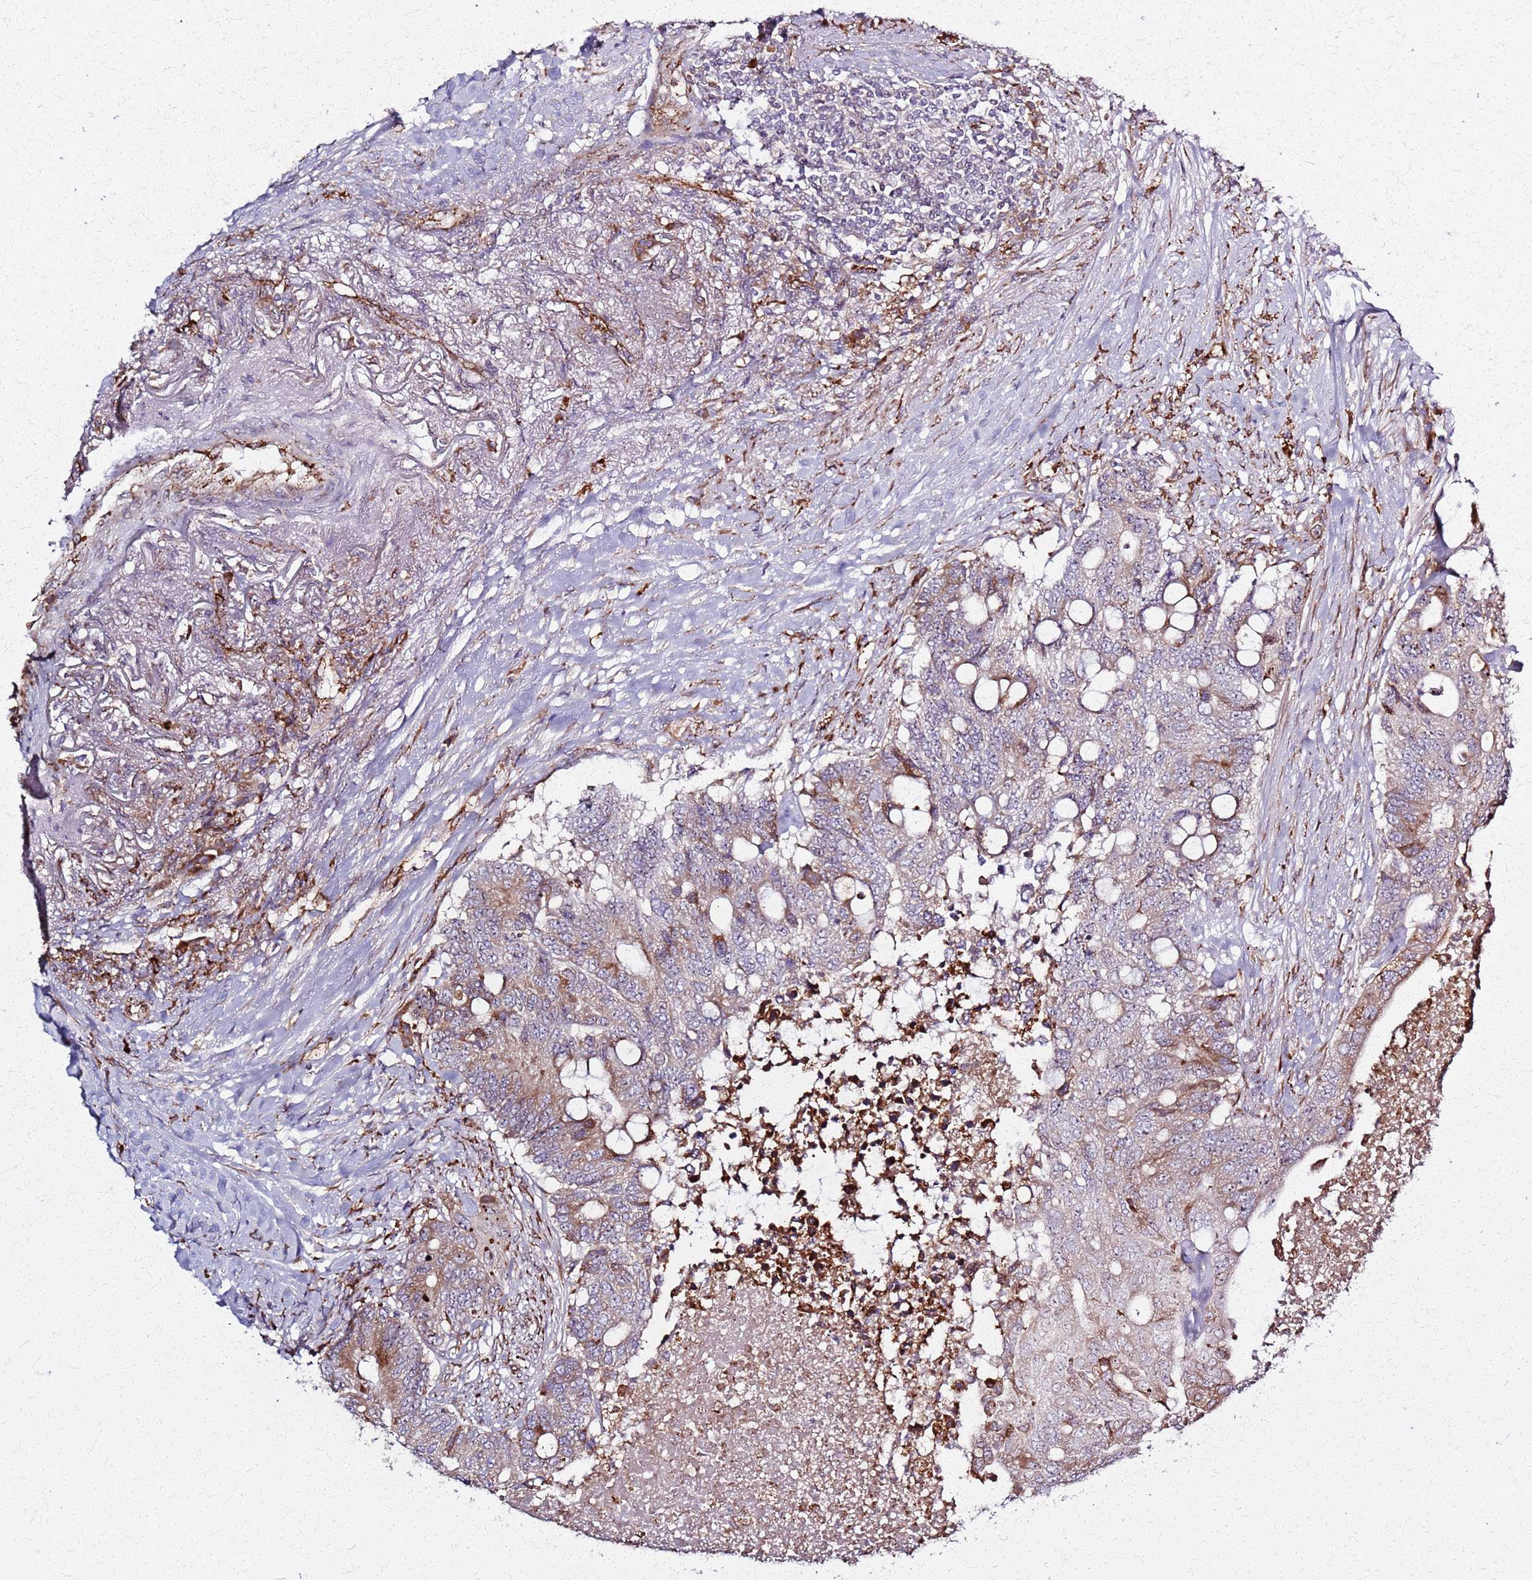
{"staining": {"intensity": "moderate", "quantity": "<25%", "location": "cytoplasmic/membranous,nuclear"}, "tissue": "colorectal cancer", "cell_type": "Tumor cells", "image_type": "cancer", "snomed": [{"axis": "morphology", "description": "Adenocarcinoma, NOS"}, {"axis": "topography", "description": "Colon"}], "caption": "Immunohistochemical staining of colorectal cancer (adenocarcinoma) shows low levels of moderate cytoplasmic/membranous and nuclear positivity in approximately <25% of tumor cells.", "gene": "KRI1", "patient": {"sex": "male", "age": 71}}